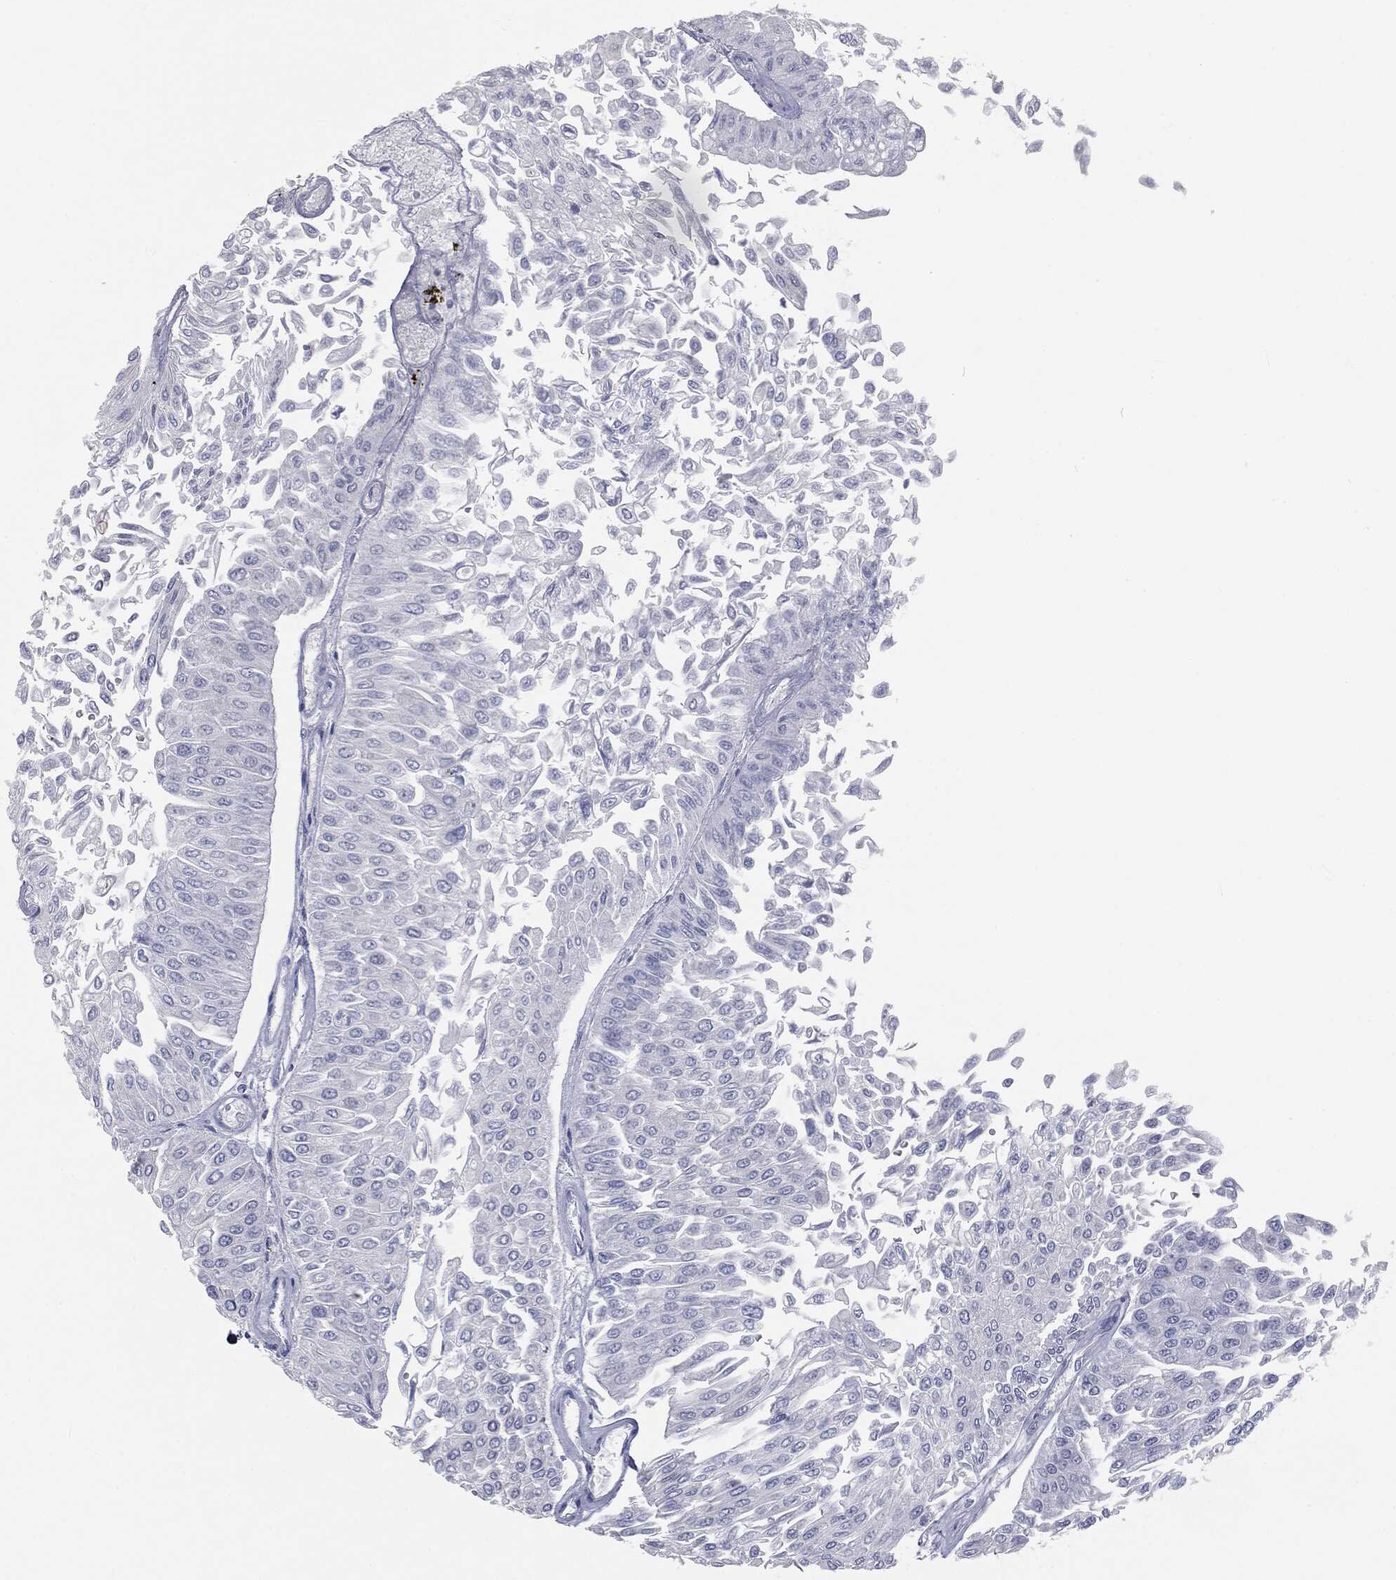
{"staining": {"intensity": "negative", "quantity": "none", "location": "none"}, "tissue": "urothelial cancer", "cell_type": "Tumor cells", "image_type": "cancer", "snomed": [{"axis": "morphology", "description": "Urothelial carcinoma, Low grade"}, {"axis": "topography", "description": "Urinary bladder"}], "caption": "There is no significant positivity in tumor cells of urothelial carcinoma (low-grade).", "gene": "CAV3", "patient": {"sex": "male", "age": 67}}